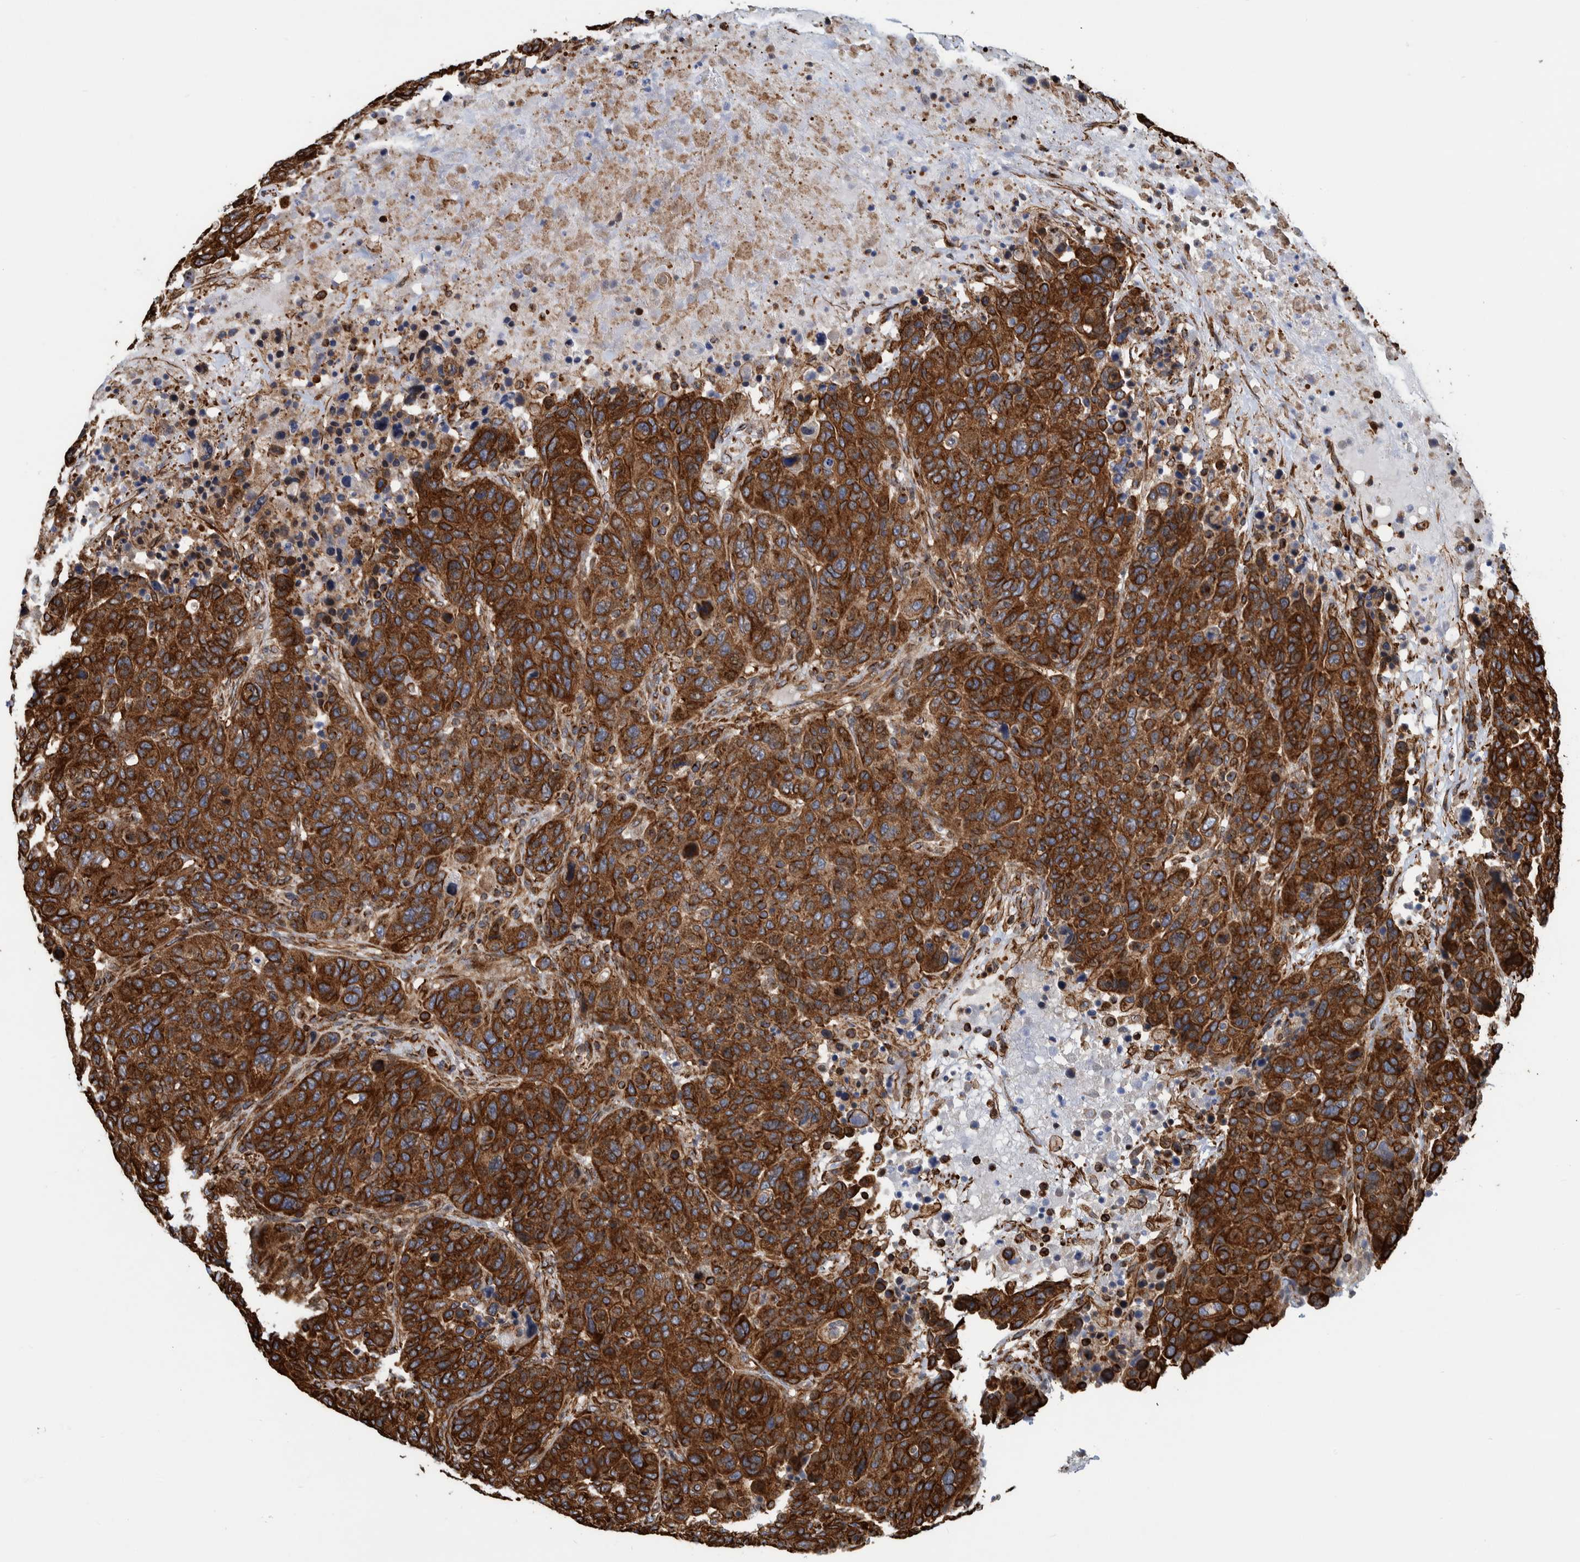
{"staining": {"intensity": "strong", "quantity": ">75%", "location": "cytoplasmic/membranous"}, "tissue": "breast cancer", "cell_type": "Tumor cells", "image_type": "cancer", "snomed": [{"axis": "morphology", "description": "Duct carcinoma"}, {"axis": "topography", "description": "Breast"}], "caption": "High-power microscopy captured an immunohistochemistry image of infiltrating ductal carcinoma (breast), revealing strong cytoplasmic/membranous positivity in about >75% of tumor cells. (DAB (3,3'-diaminobenzidine) IHC with brightfield microscopy, high magnification).", "gene": "CCDC57", "patient": {"sex": "female", "age": 37}}